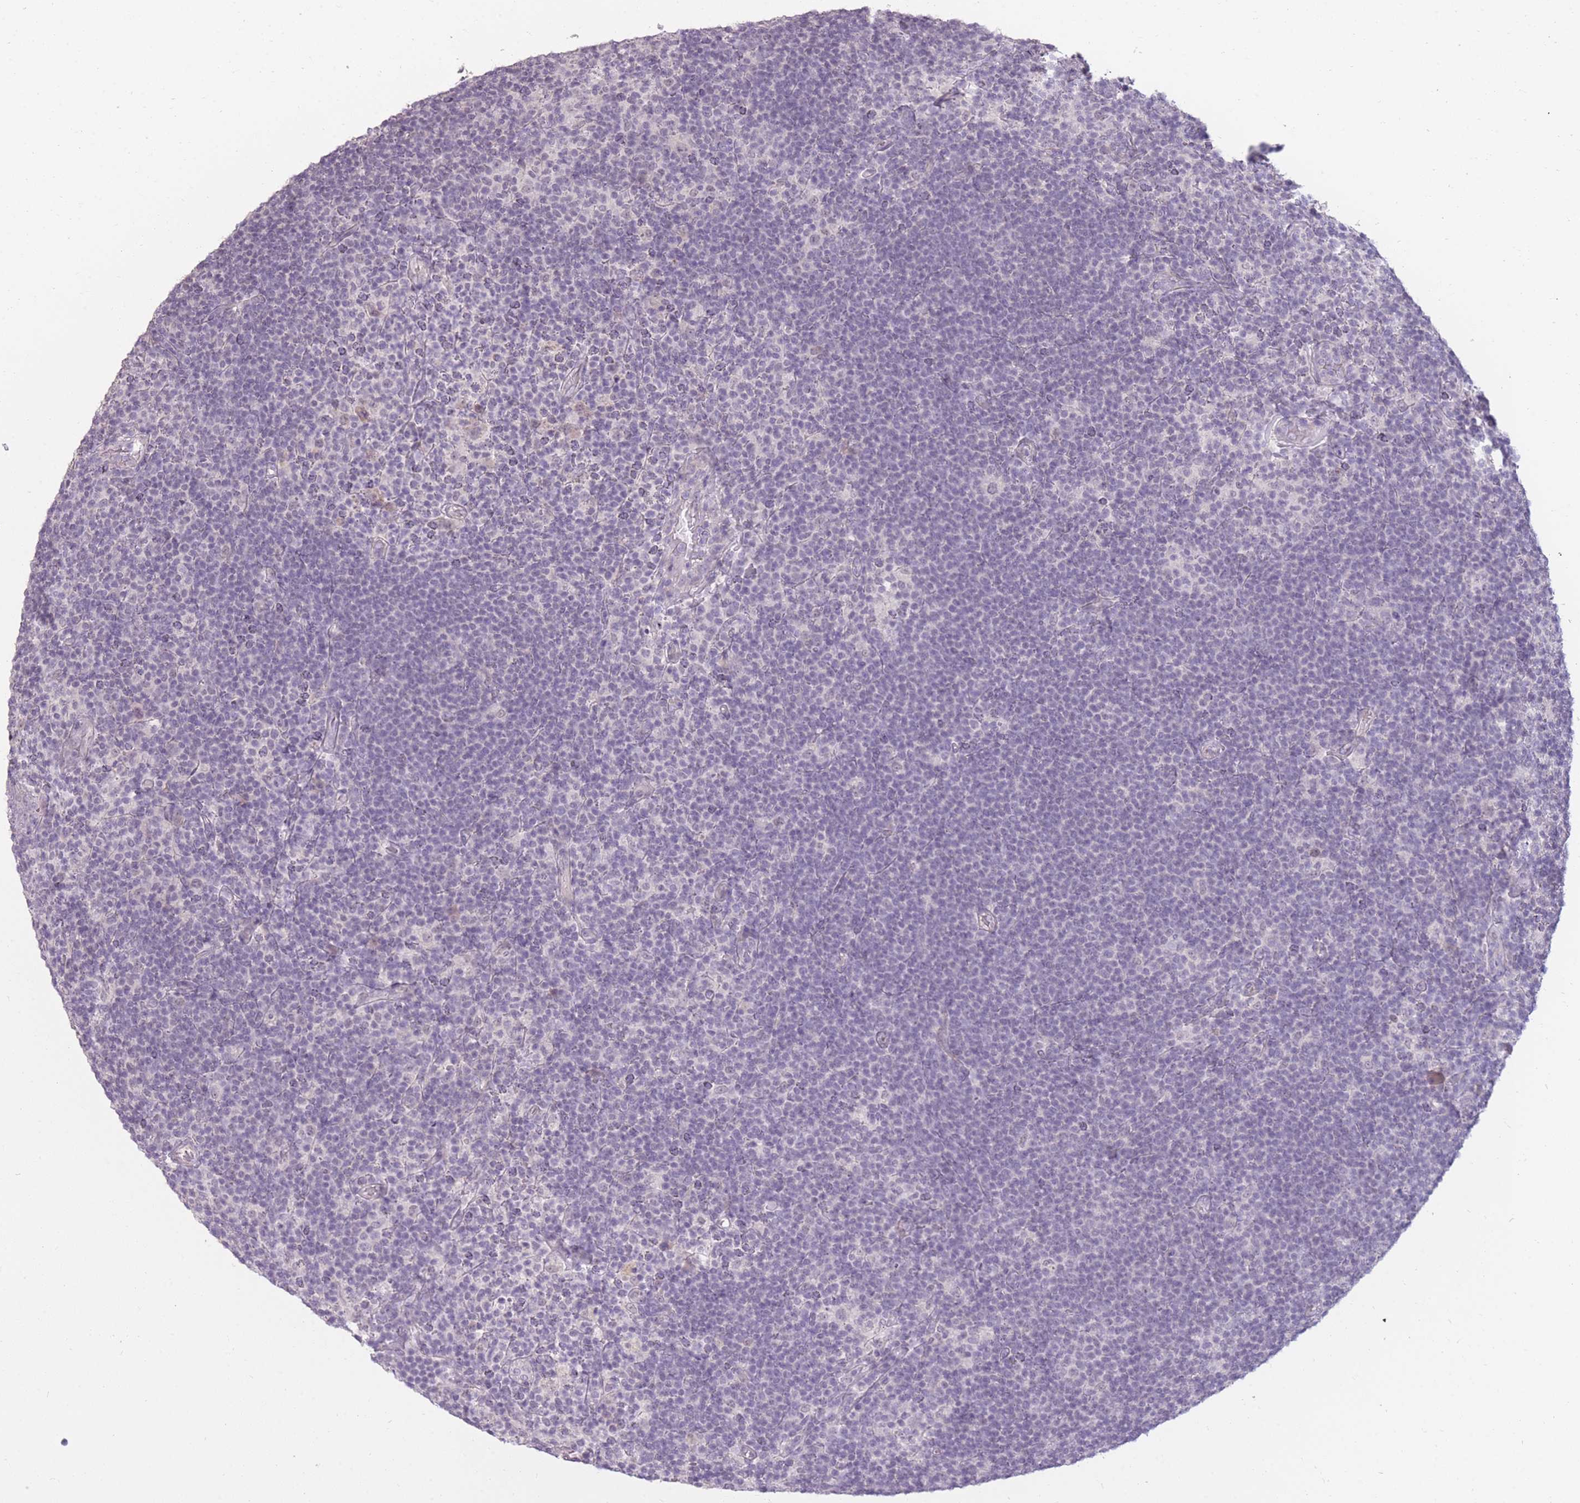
{"staining": {"intensity": "negative", "quantity": "none", "location": "none"}, "tissue": "lymphoma", "cell_type": "Tumor cells", "image_type": "cancer", "snomed": [{"axis": "morphology", "description": "Hodgkin's disease, NOS"}, {"axis": "topography", "description": "Lymph node"}], "caption": "This is an immunohistochemistry (IHC) photomicrograph of Hodgkin's disease. There is no expression in tumor cells.", "gene": "ZBTB24", "patient": {"sex": "female", "age": 57}}